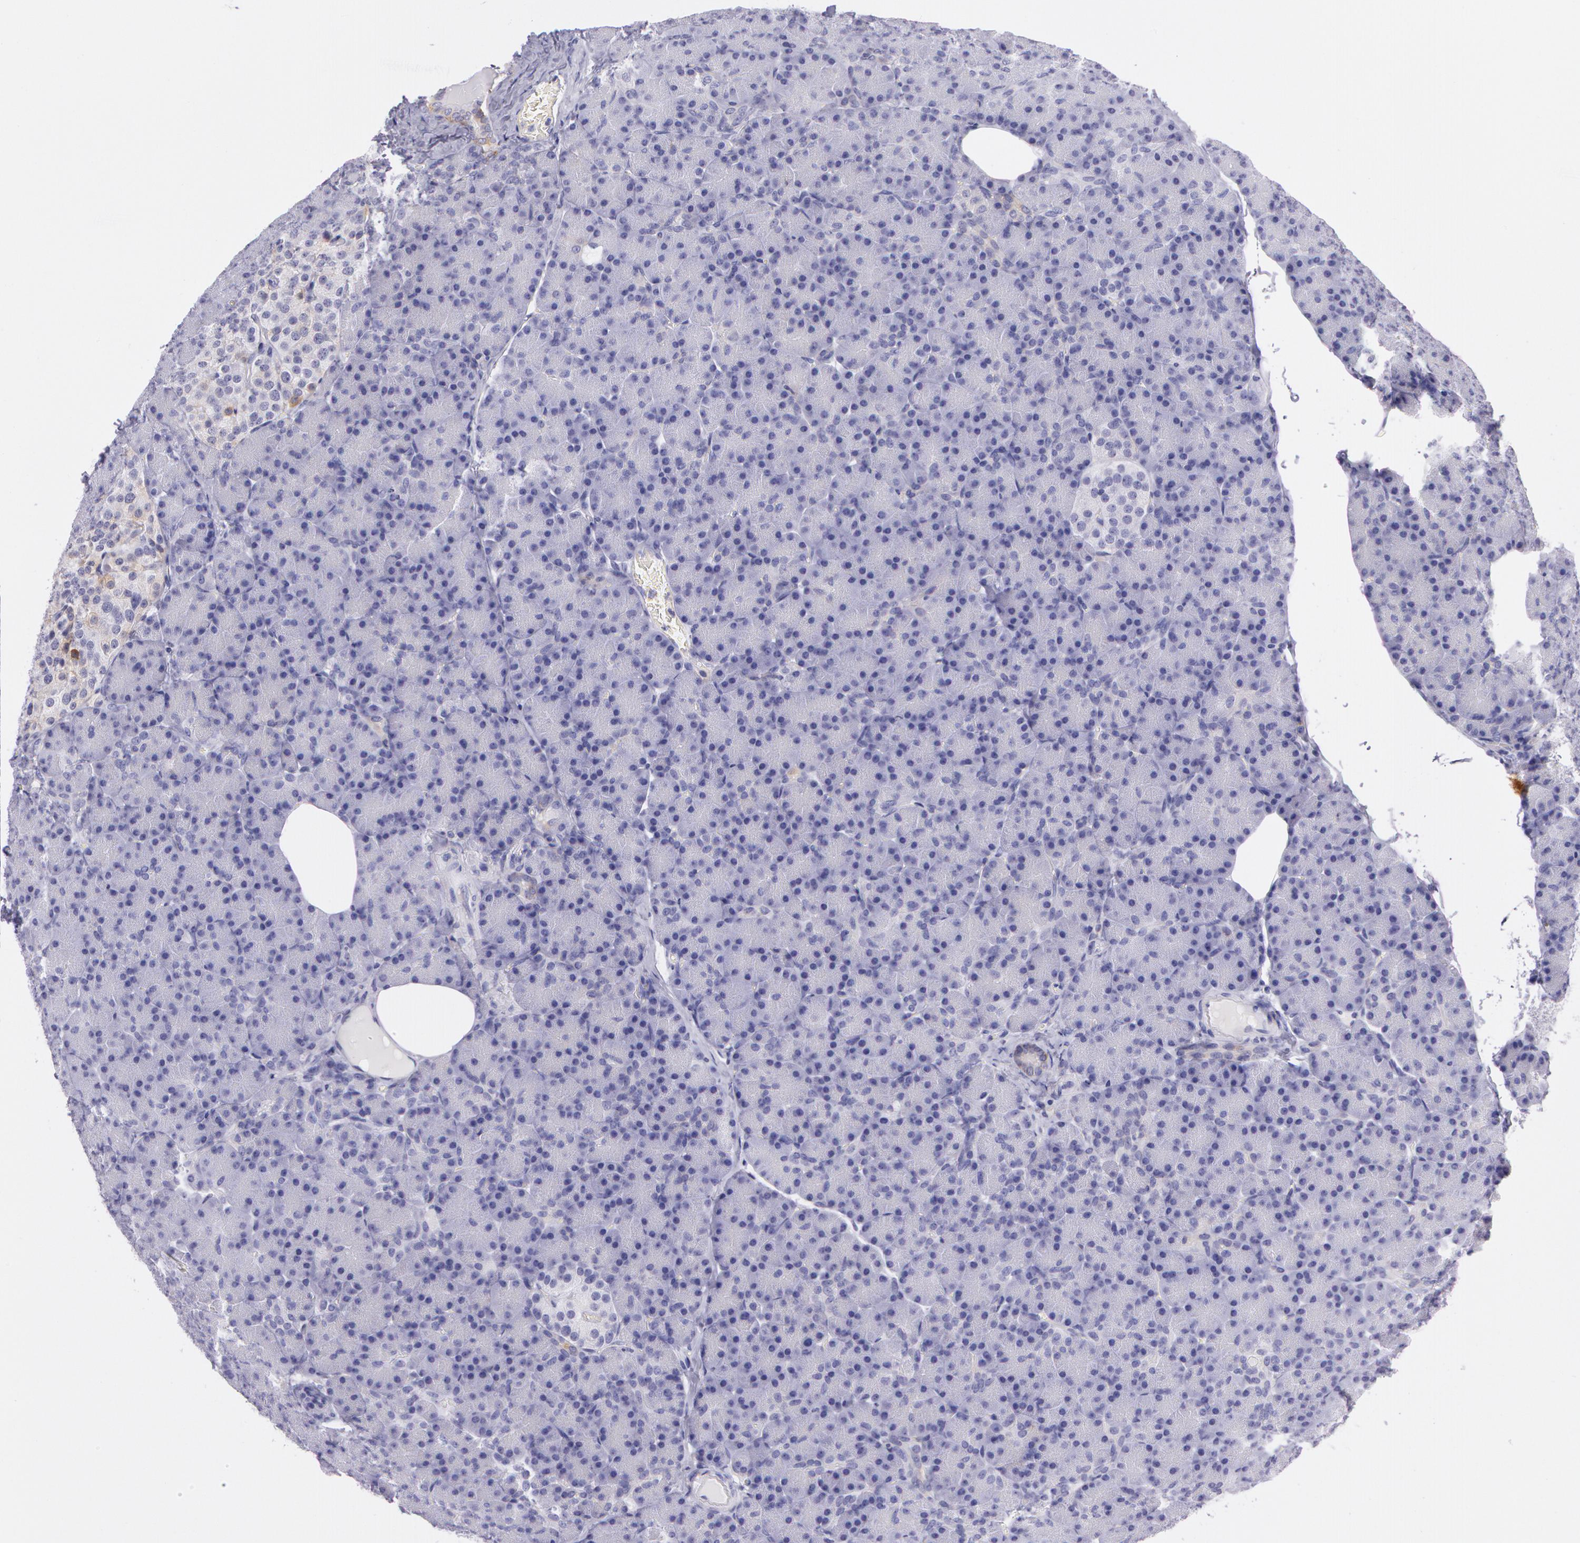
{"staining": {"intensity": "negative", "quantity": "none", "location": "none"}, "tissue": "pancreas", "cell_type": "Exocrine glandular cells", "image_type": "normal", "snomed": [{"axis": "morphology", "description": "Normal tissue, NOS"}, {"axis": "topography", "description": "Pancreas"}], "caption": "A high-resolution image shows IHC staining of benign pancreas, which exhibits no significant positivity in exocrine glandular cells.", "gene": "LY75", "patient": {"sex": "female", "age": 43}}